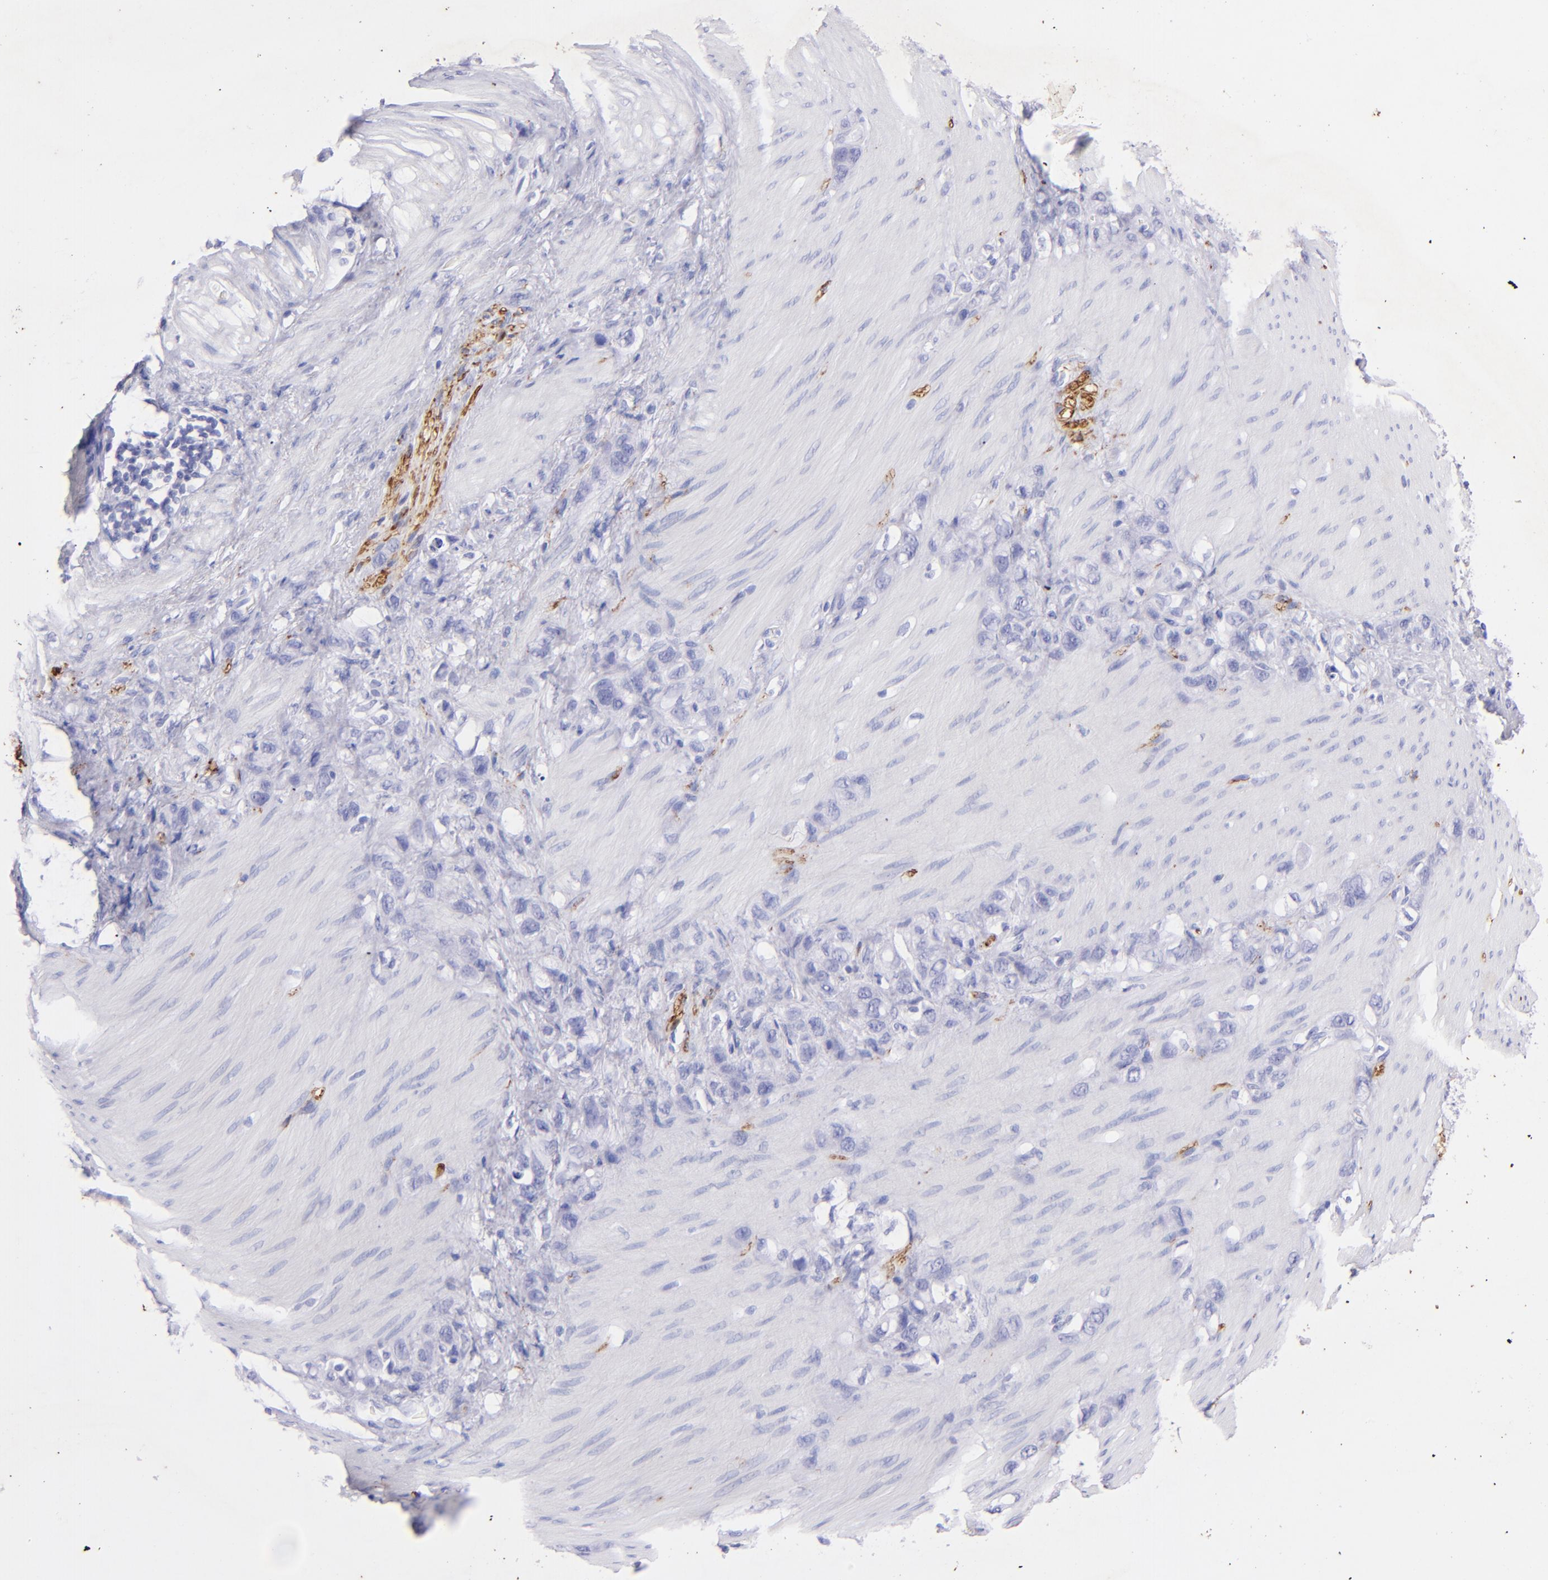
{"staining": {"intensity": "negative", "quantity": "none", "location": "none"}, "tissue": "stomach cancer", "cell_type": "Tumor cells", "image_type": "cancer", "snomed": [{"axis": "morphology", "description": "Normal tissue, NOS"}, {"axis": "morphology", "description": "Adenocarcinoma, NOS"}, {"axis": "morphology", "description": "Adenocarcinoma, High grade"}, {"axis": "topography", "description": "Stomach, upper"}, {"axis": "topography", "description": "Stomach"}], "caption": "IHC histopathology image of neoplastic tissue: adenocarcinoma (high-grade) (stomach) stained with DAB exhibits no significant protein positivity in tumor cells.", "gene": "UCHL1", "patient": {"sex": "female", "age": 65}}